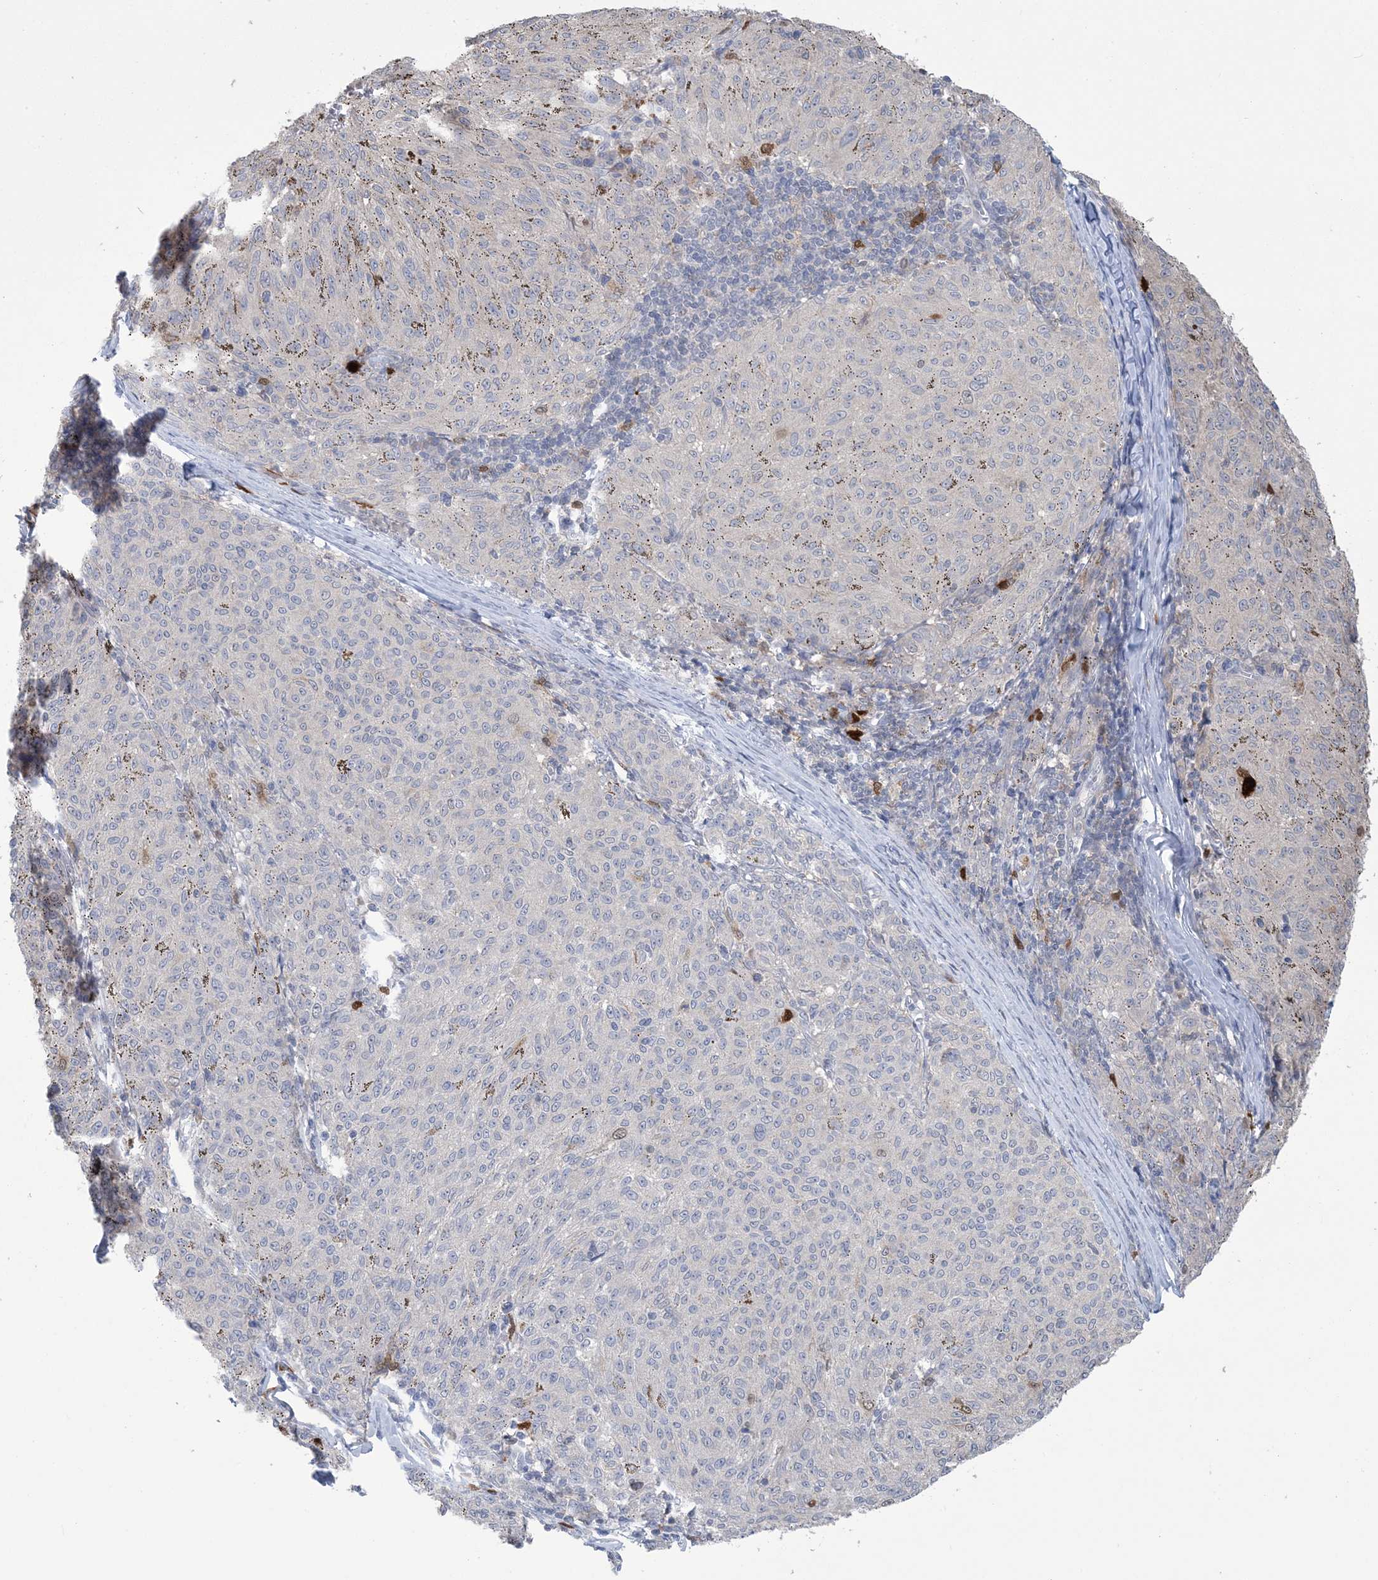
{"staining": {"intensity": "negative", "quantity": "none", "location": "none"}, "tissue": "melanoma", "cell_type": "Tumor cells", "image_type": "cancer", "snomed": [{"axis": "morphology", "description": "Malignant melanoma, NOS"}, {"axis": "topography", "description": "Skin"}], "caption": "This is an IHC photomicrograph of human melanoma. There is no staining in tumor cells.", "gene": "HMGCS1", "patient": {"sex": "female", "age": 72}}